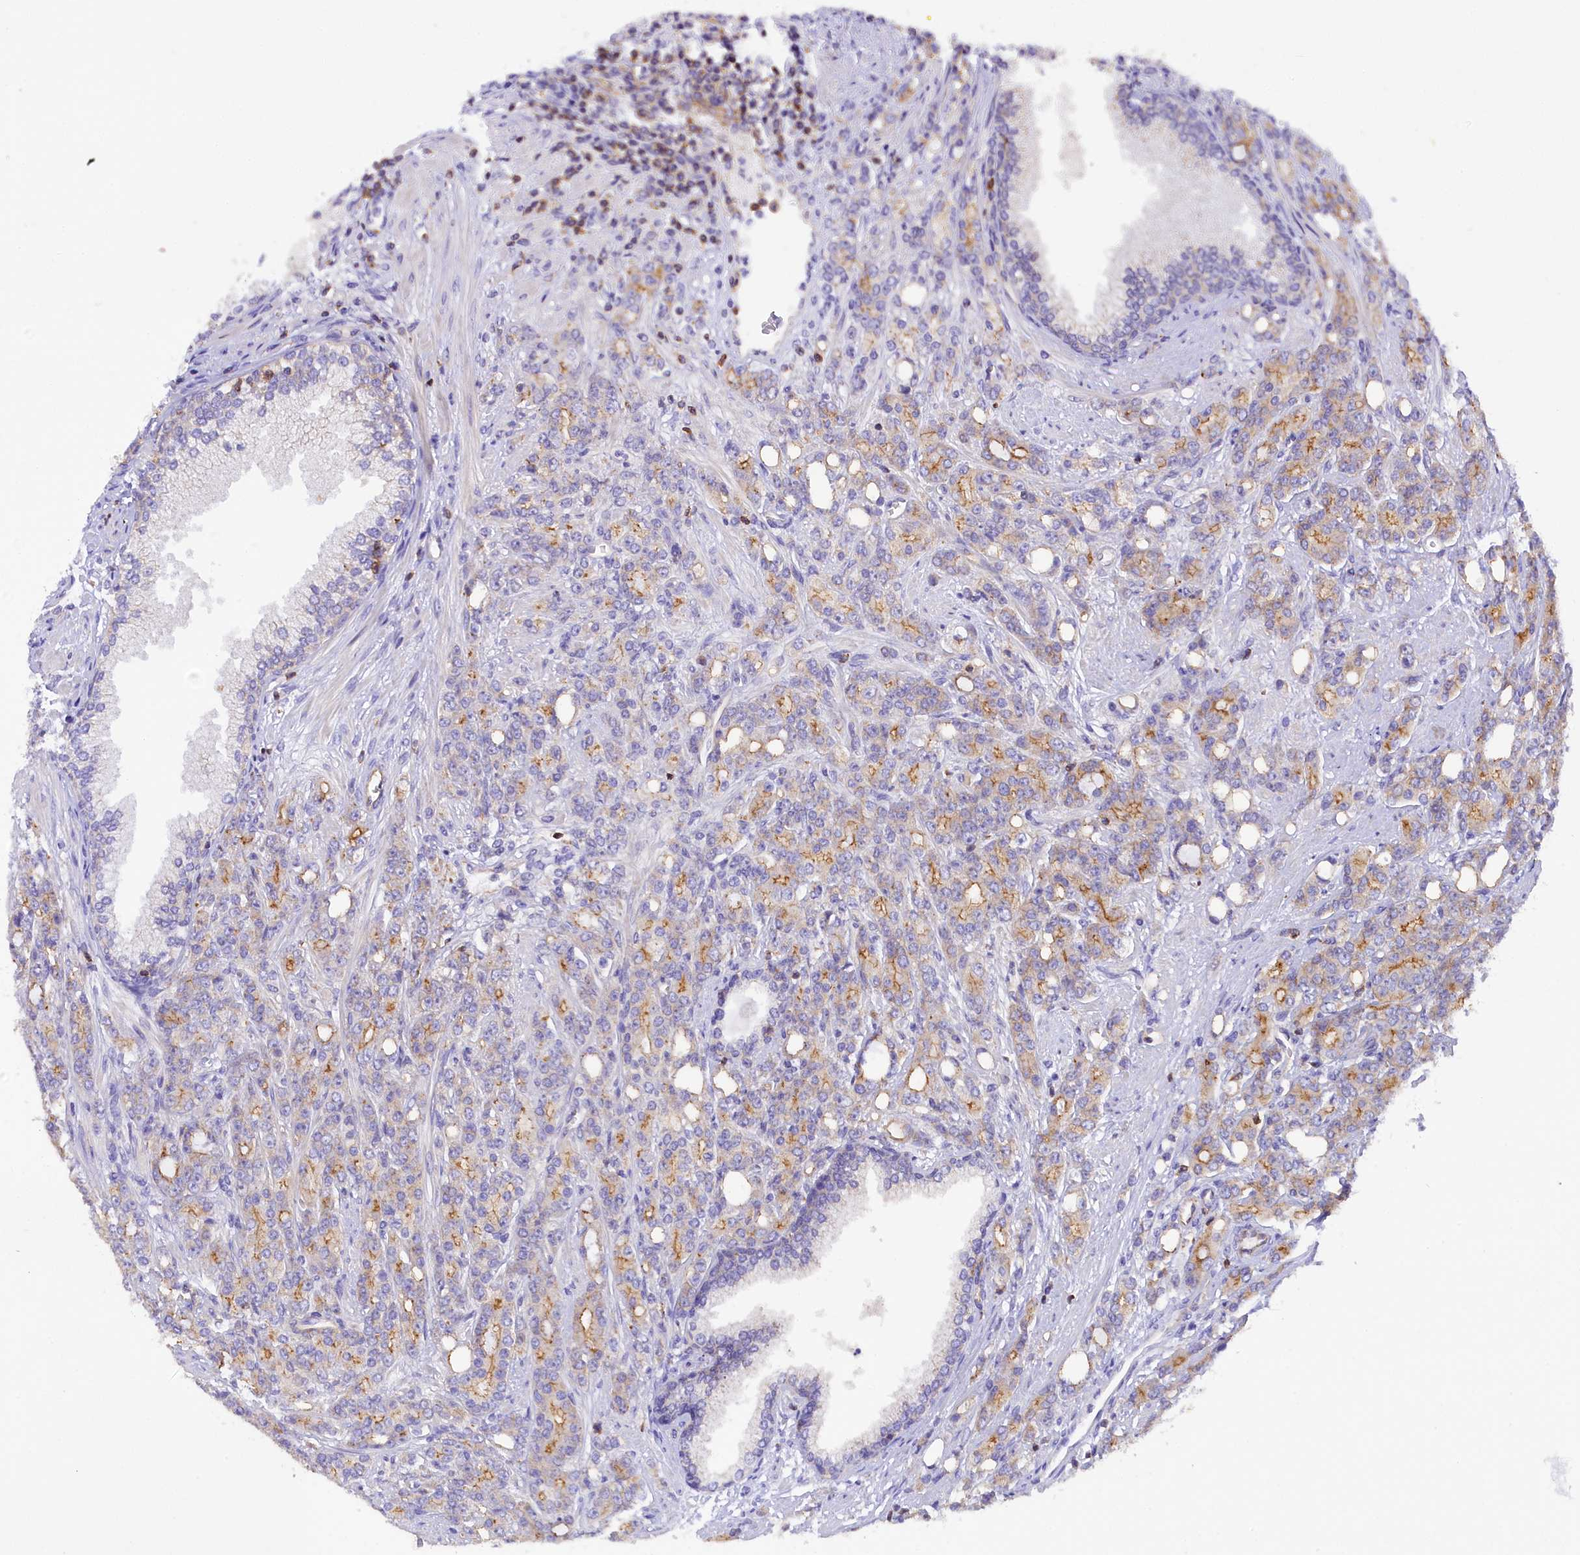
{"staining": {"intensity": "moderate", "quantity": "25%-75%", "location": "cytoplasmic/membranous"}, "tissue": "prostate cancer", "cell_type": "Tumor cells", "image_type": "cancer", "snomed": [{"axis": "morphology", "description": "Adenocarcinoma, High grade"}, {"axis": "topography", "description": "Prostate"}], "caption": "Tumor cells show medium levels of moderate cytoplasmic/membranous positivity in about 25%-75% of cells in human prostate cancer. (IHC, brightfield microscopy, high magnification).", "gene": "FAM193A", "patient": {"sex": "male", "age": 62}}